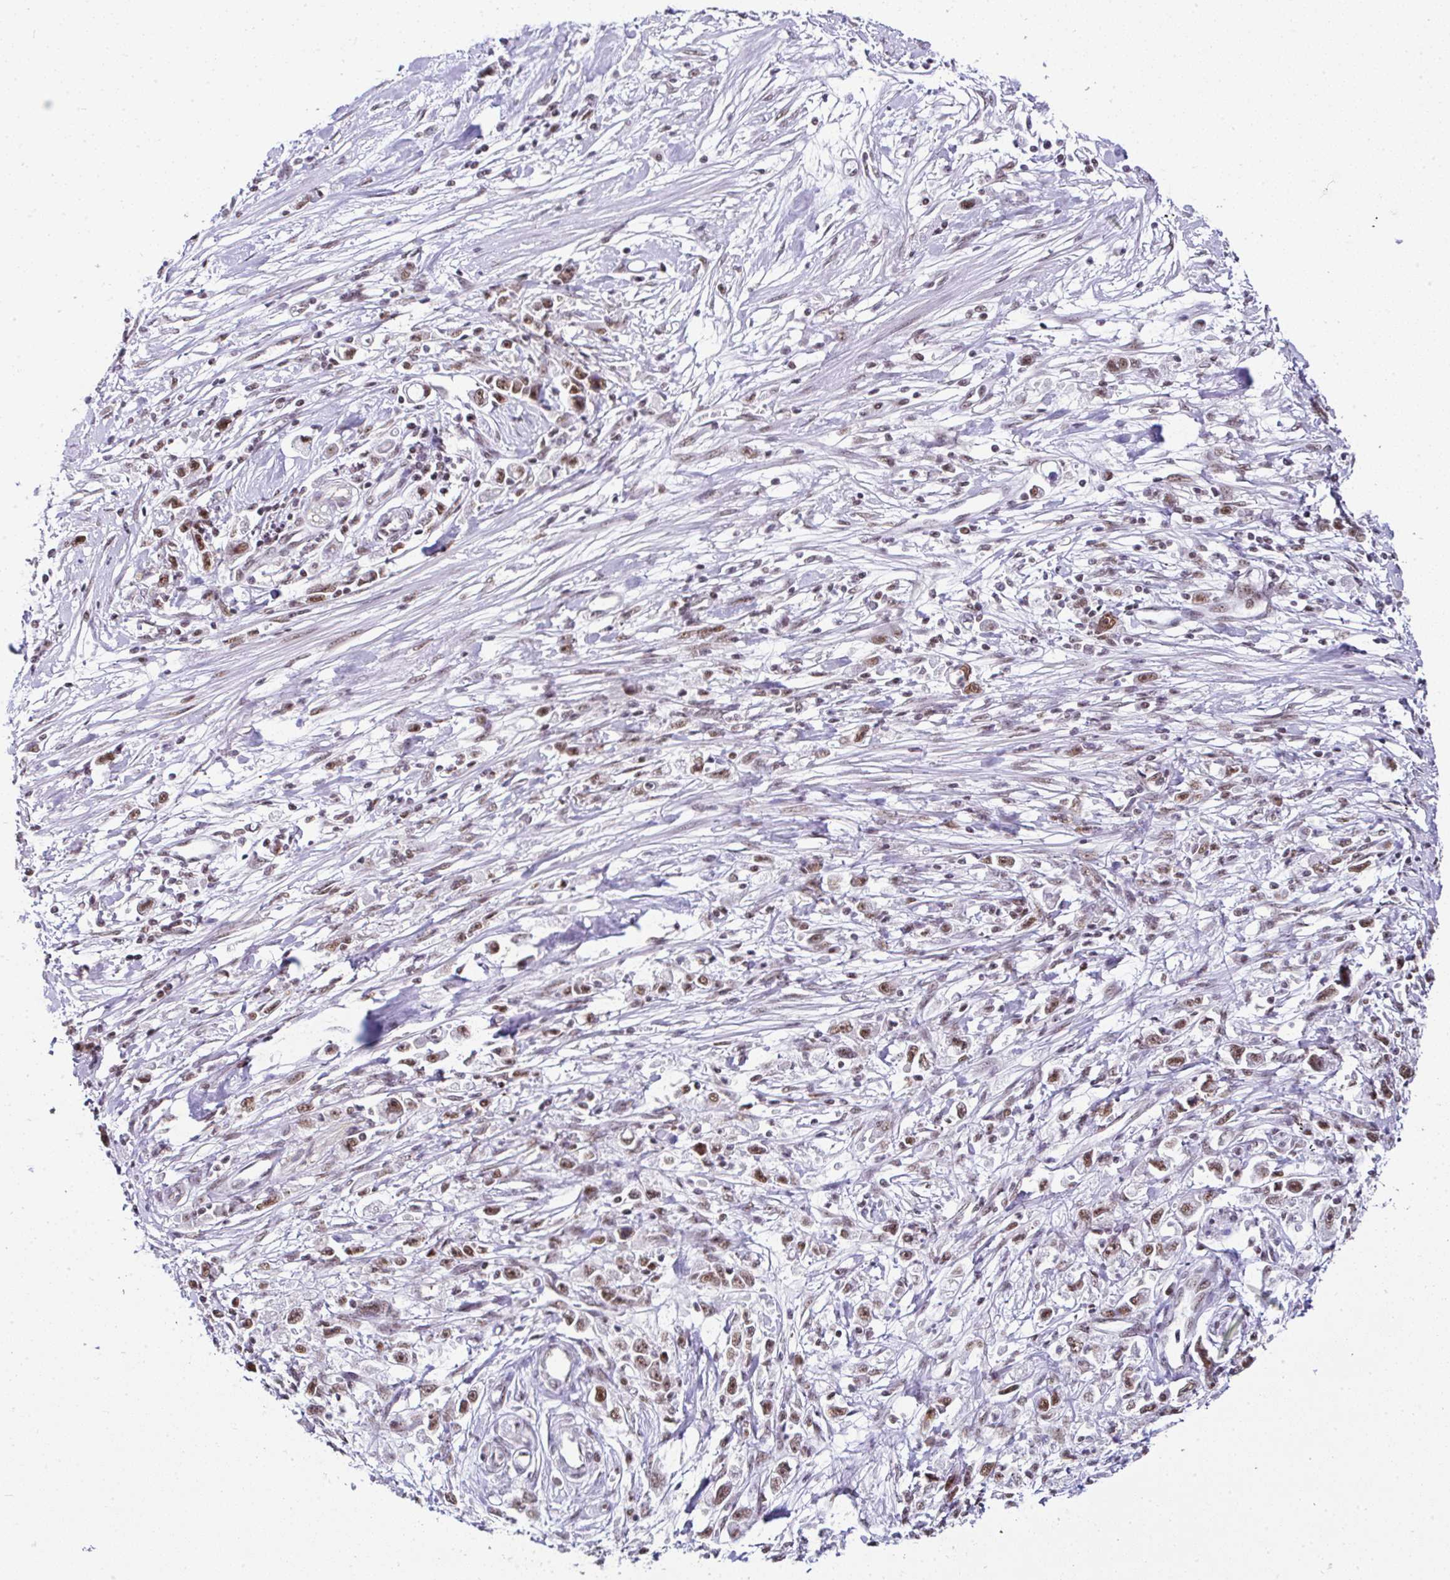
{"staining": {"intensity": "moderate", "quantity": ">75%", "location": "nuclear"}, "tissue": "stomach cancer", "cell_type": "Tumor cells", "image_type": "cancer", "snomed": [{"axis": "morphology", "description": "Adenocarcinoma, NOS"}, {"axis": "topography", "description": "Stomach"}], "caption": "Immunohistochemical staining of human stomach cancer exhibits medium levels of moderate nuclear protein staining in about >75% of tumor cells. (DAB = brown stain, brightfield microscopy at high magnification).", "gene": "PTPN2", "patient": {"sex": "female", "age": 59}}